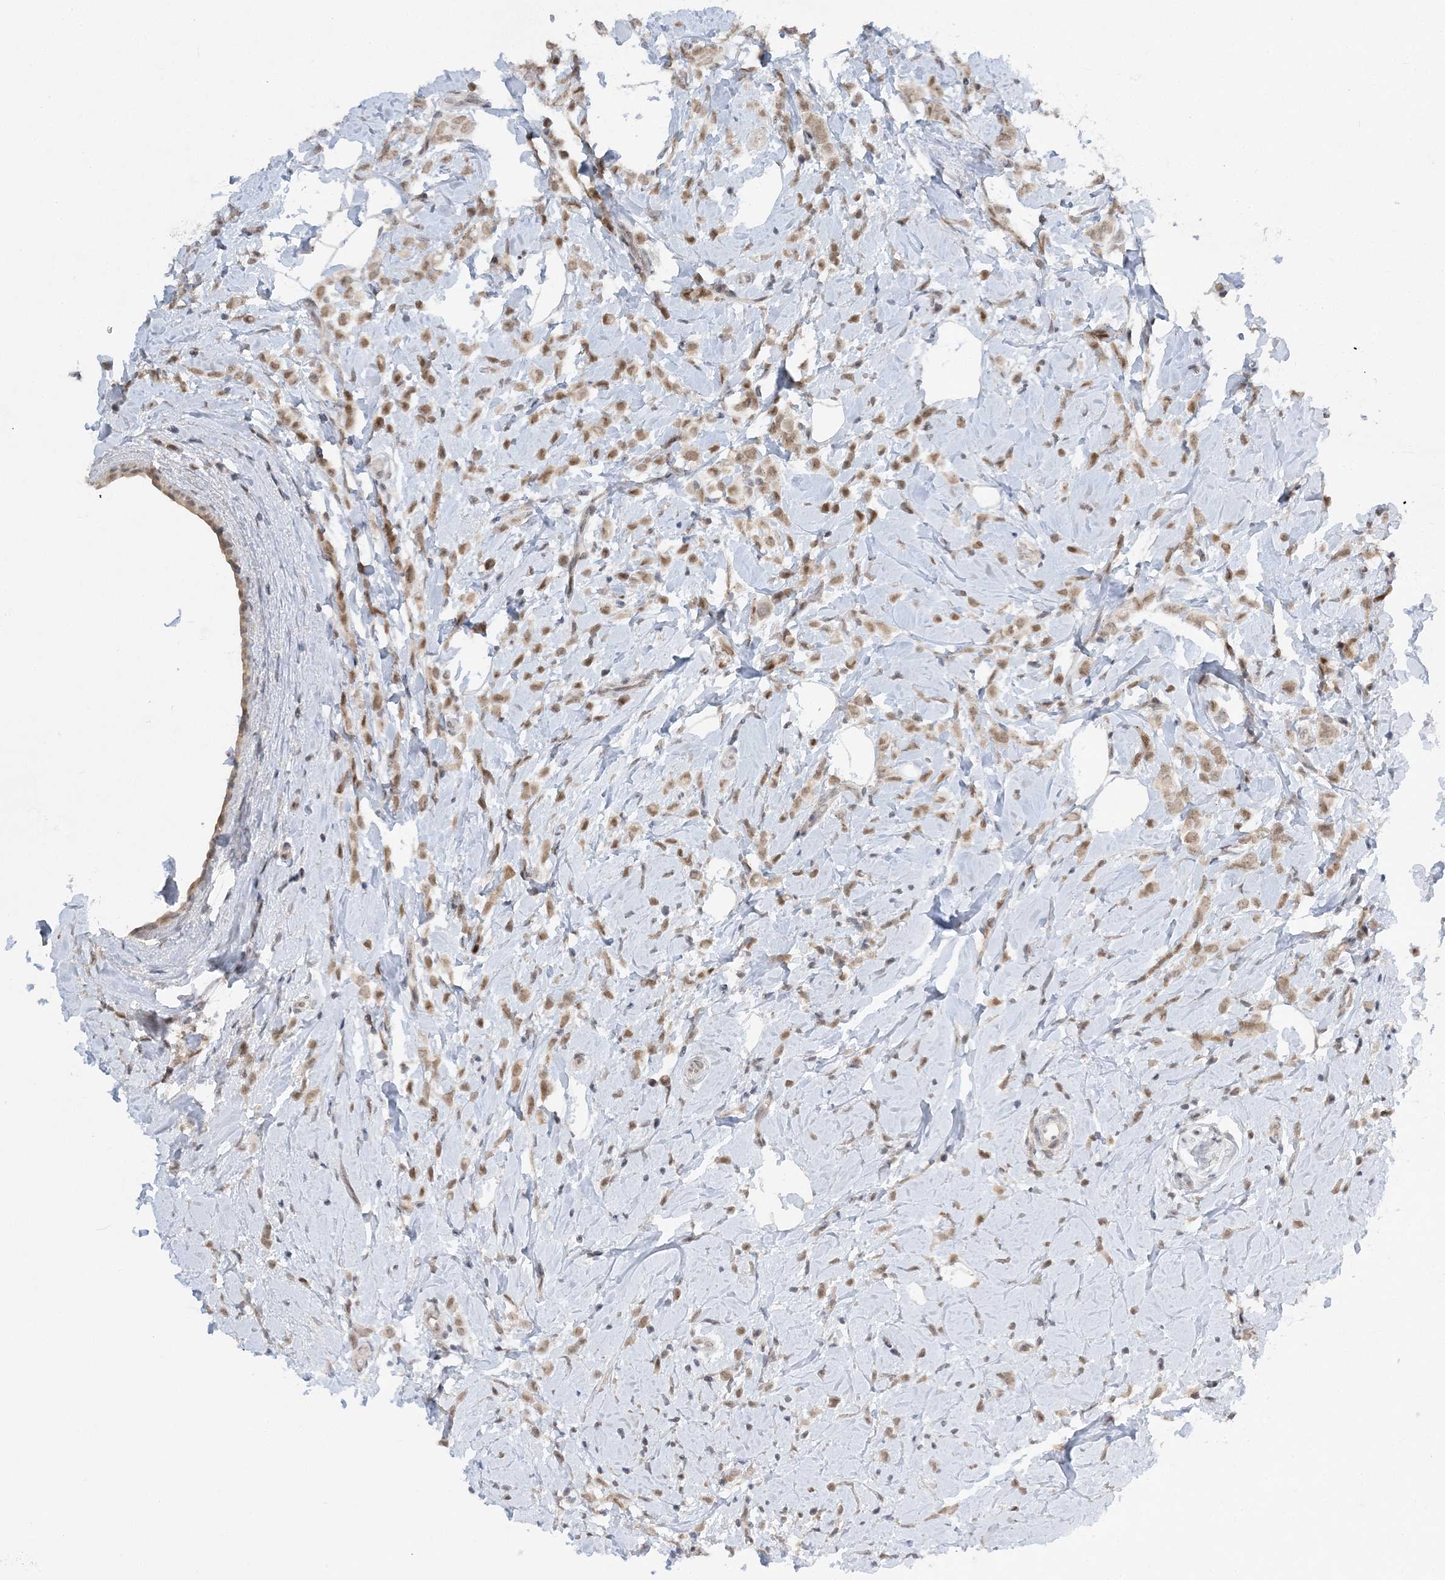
{"staining": {"intensity": "moderate", "quantity": ">75%", "location": "nuclear"}, "tissue": "breast cancer", "cell_type": "Tumor cells", "image_type": "cancer", "snomed": [{"axis": "morphology", "description": "Lobular carcinoma"}, {"axis": "topography", "description": "Breast"}], "caption": "The immunohistochemical stain labels moderate nuclear positivity in tumor cells of breast cancer tissue.", "gene": "WAC", "patient": {"sex": "female", "age": 47}}